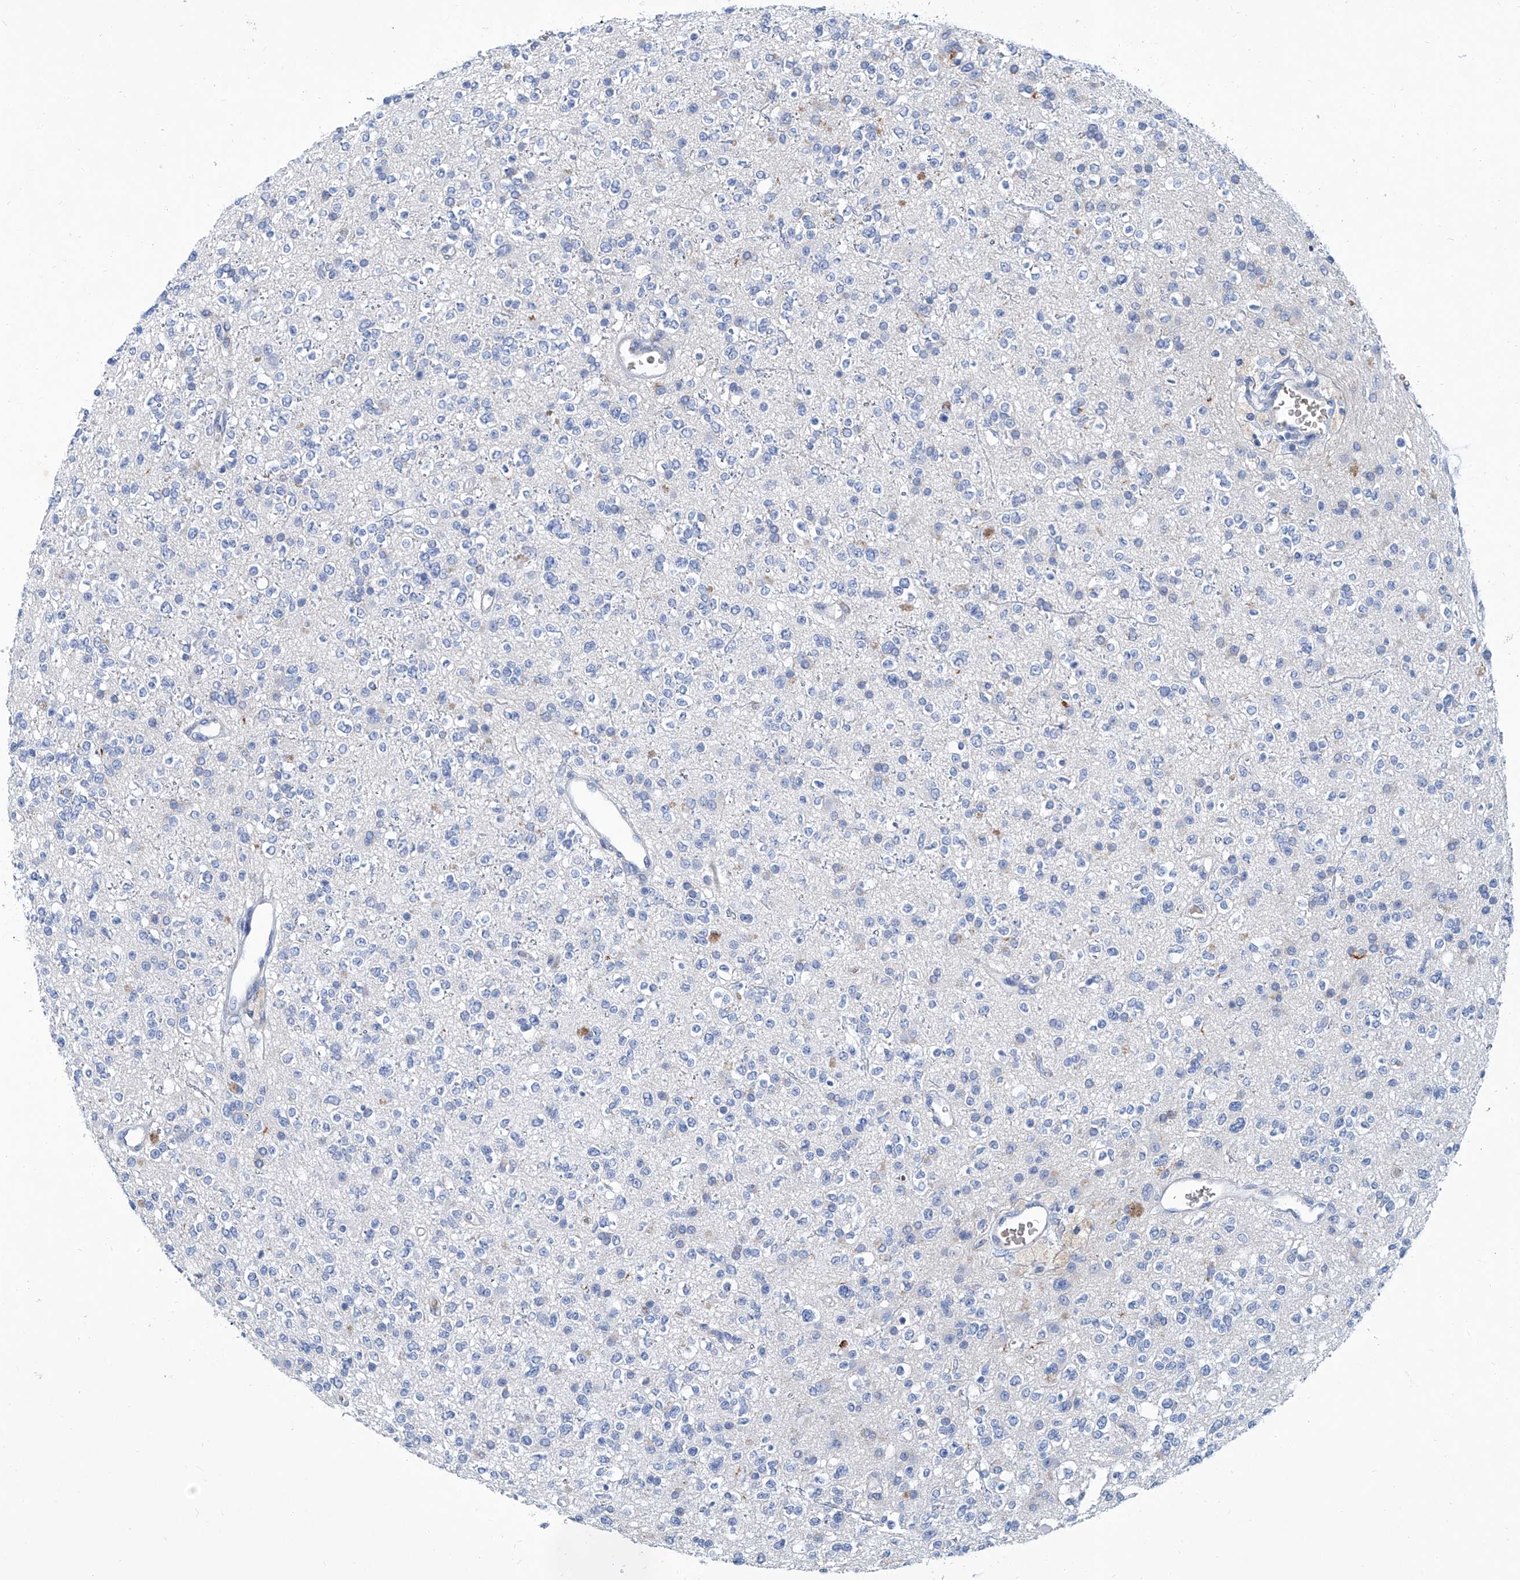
{"staining": {"intensity": "negative", "quantity": "none", "location": "none"}, "tissue": "glioma", "cell_type": "Tumor cells", "image_type": "cancer", "snomed": [{"axis": "morphology", "description": "Glioma, malignant, High grade"}, {"axis": "topography", "description": "Brain"}], "caption": "Tumor cells show no significant protein staining in high-grade glioma (malignant).", "gene": "FPR2", "patient": {"sex": "male", "age": 34}}